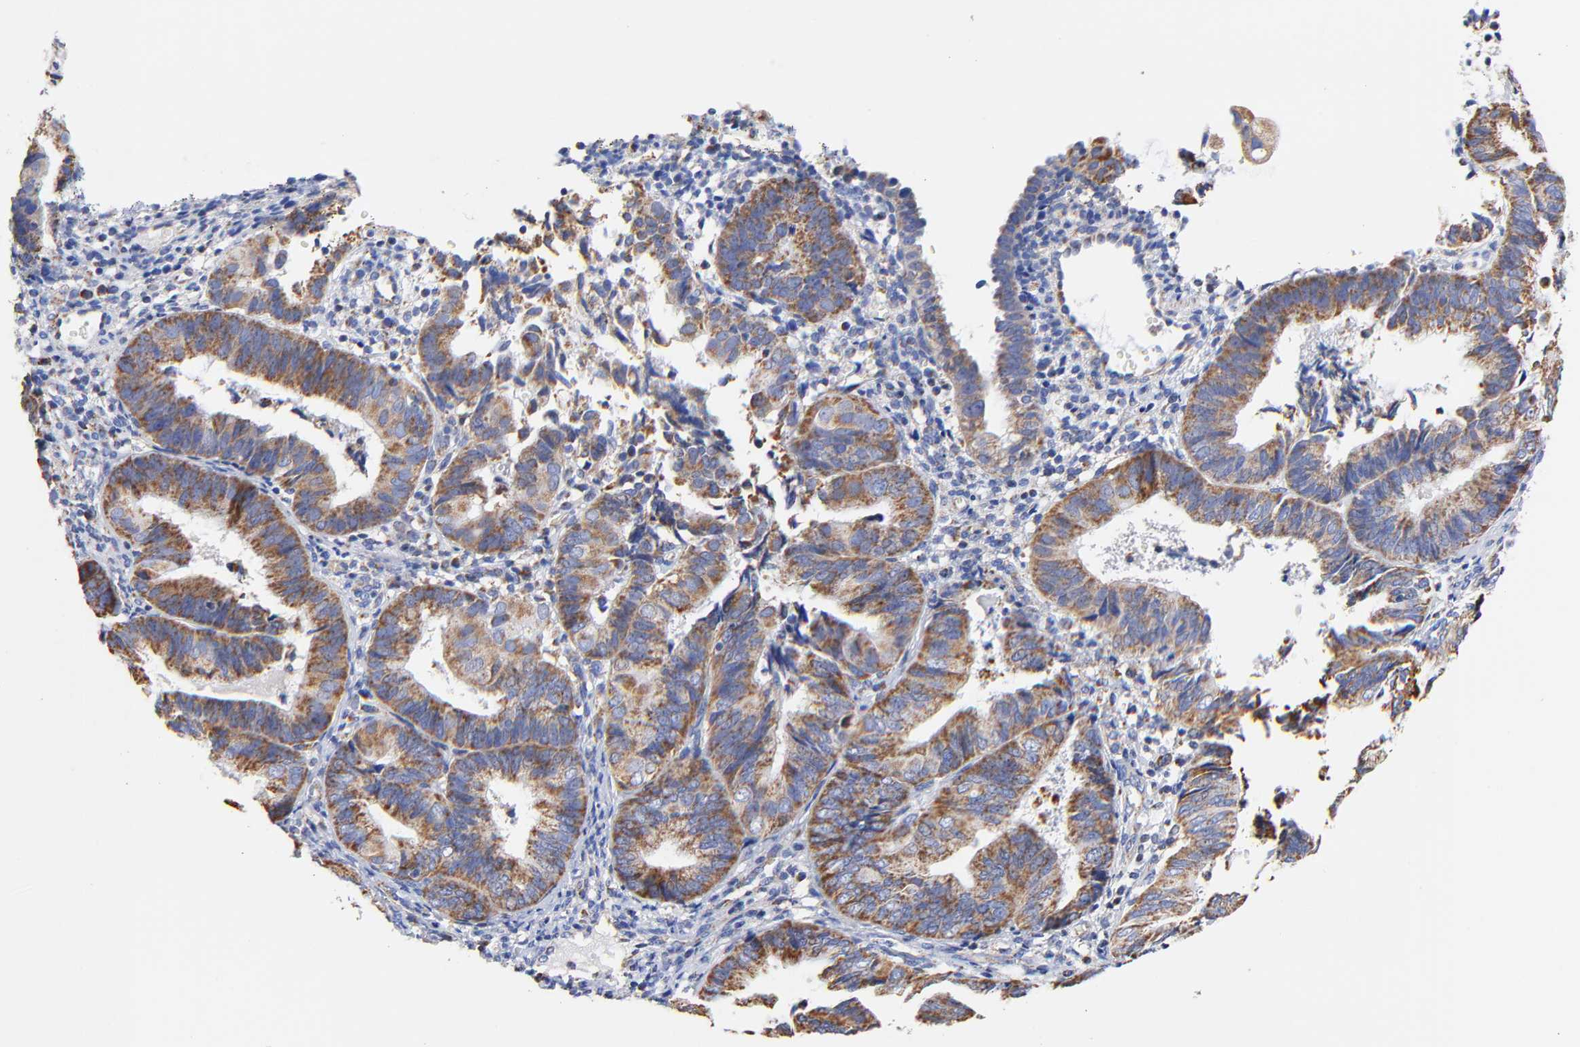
{"staining": {"intensity": "moderate", "quantity": ">75%", "location": "cytoplasmic/membranous"}, "tissue": "endometrial cancer", "cell_type": "Tumor cells", "image_type": "cancer", "snomed": [{"axis": "morphology", "description": "Adenocarcinoma, NOS"}, {"axis": "topography", "description": "Endometrium"}], "caption": "An IHC micrograph of tumor tissue is shown. Protein staining in brown labels moderate cytoplasmic/membranous positivity in adenocarcinoma (endometrial) within tumor cells. (DAB (3,3'-diaminobenzidine) IHC, brown staining for protein, blue staining for nuclei).", "gene": "ATP5F1D", "patient": {"sex": "female", "age": 63}}